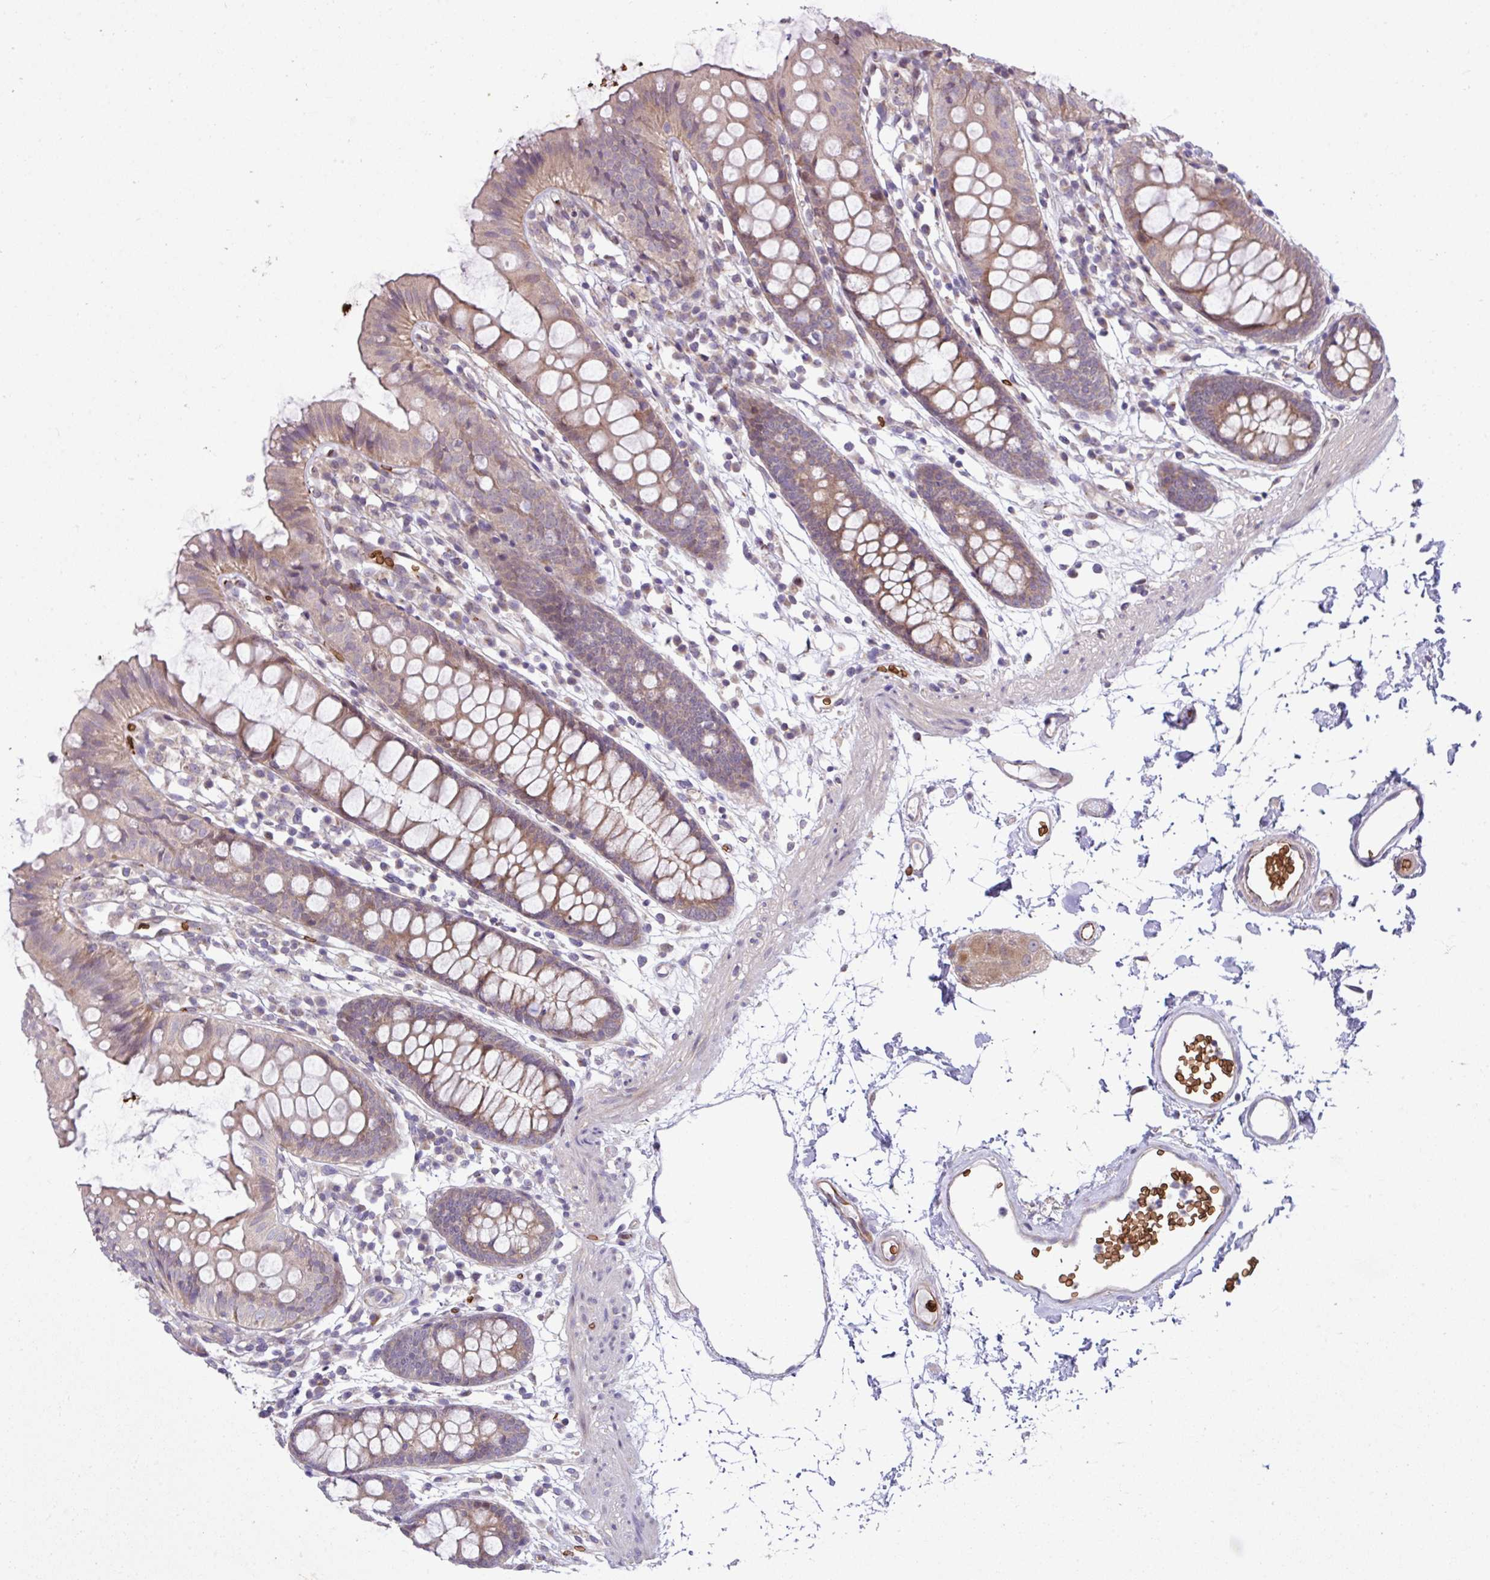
{"staining": {"intensity": "weak", "quantity": ">75%", "location": "cytoplasmic/membranous"}, "tissue": "colon", "cell_type": "Endothelial cells", "image_type": "normal", "snomed": [{"axis": "morphology", "description": "Normal tissue, NOS"}, {"axis": "topography", "description": "Colon"}], "caption": "IHC (DAB (3,3'-diaminobenzidine)) staining of benign colon shows weak cytoplasmic/membranous protein staining in approximately >75% of endothelial cells.", "gene": "RAD21L1", "patient": {"sex": "female", "age": 84}}